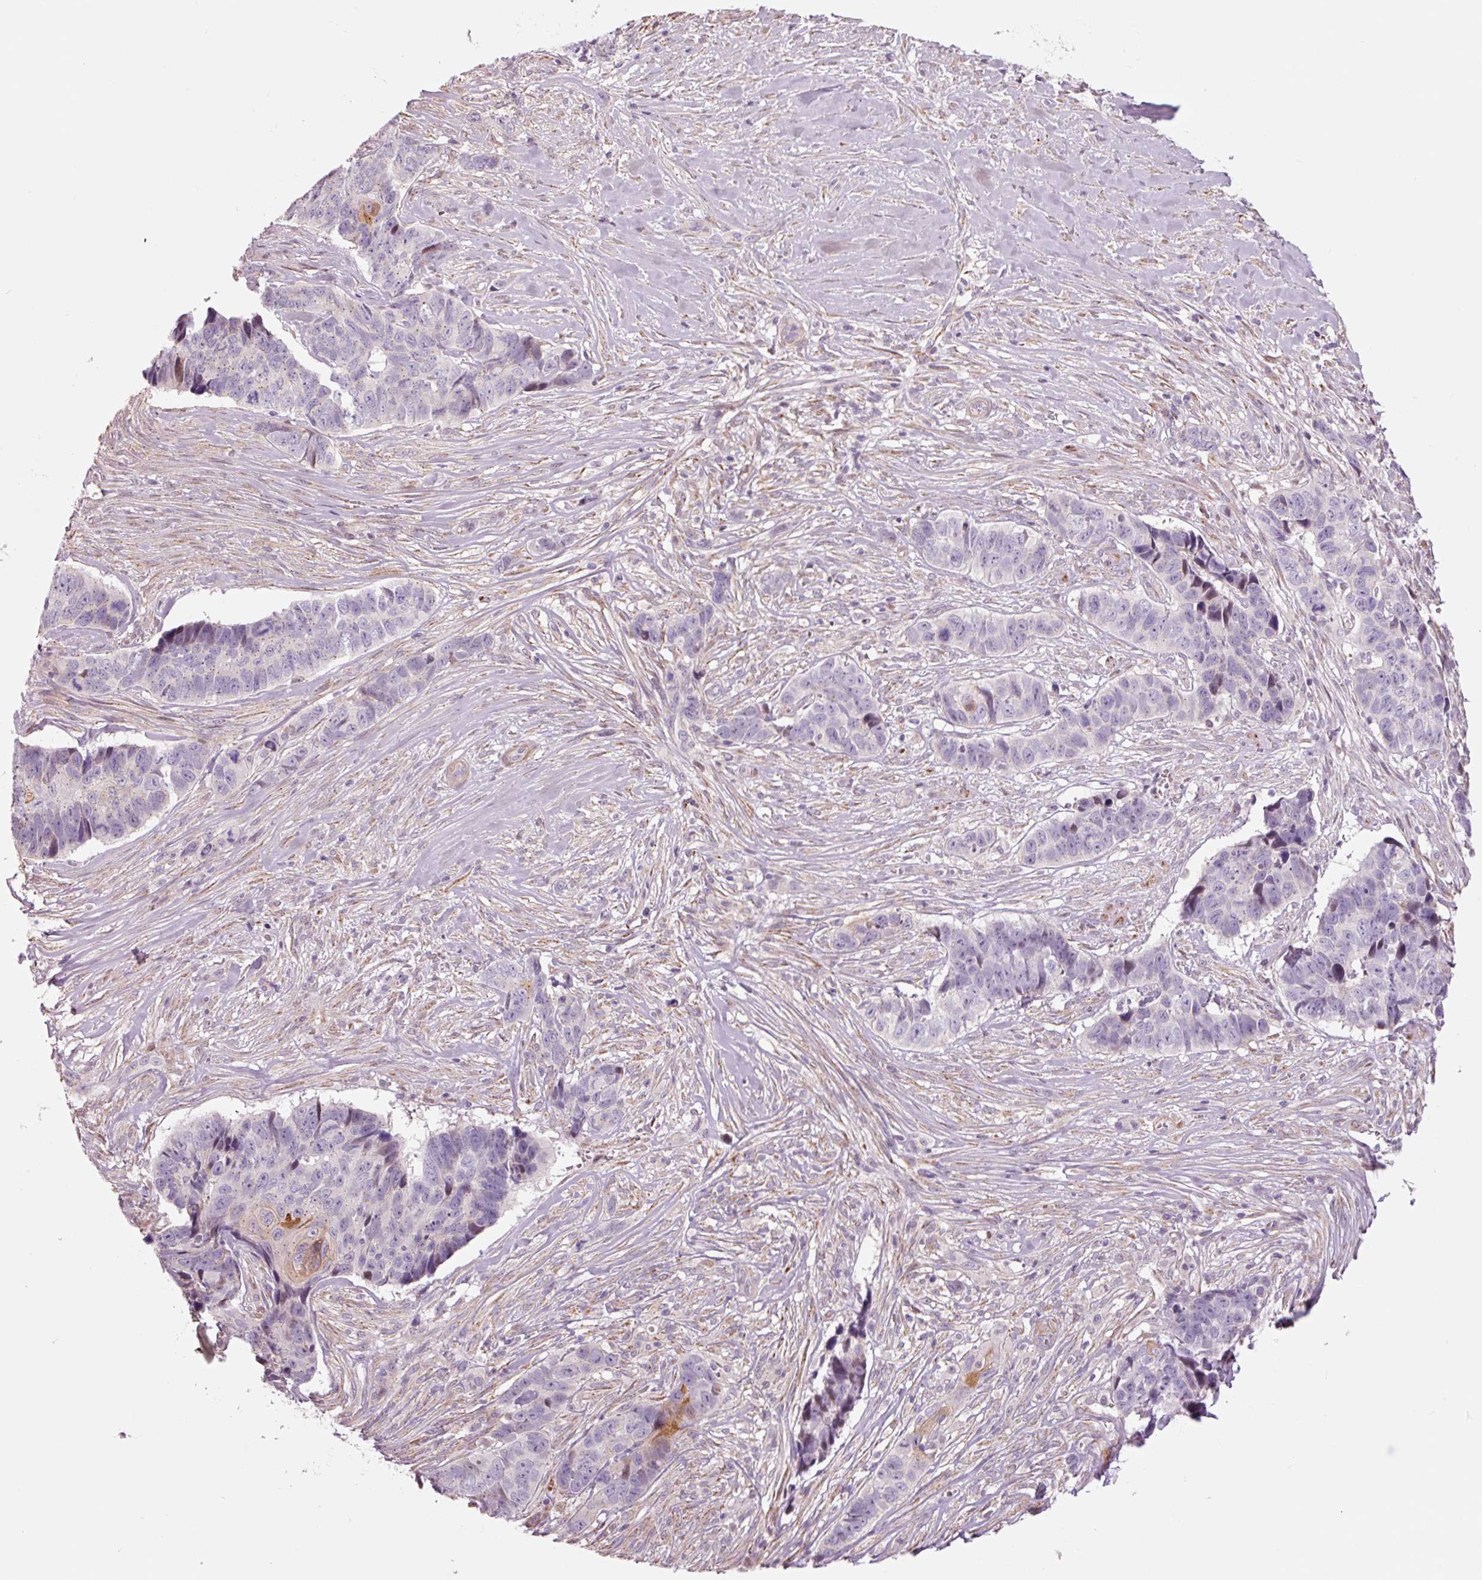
{"staining": {"intensity": "moderate", "quantity": "<25%", "location": "cytoplasmic/membranous"}, "tissue": "skin cancer", "cell_type": "Tumor cells", "image_type": "cancer", "snomed": [{"axis": "morphology", "description": "Basal cell carcinoma"}, {"axis": "topography", "description": "Skin"}], "caption": "Human skin basal cell carcinoma stained for a protein (brown) shows moderate cytoplasmic/membranous positive expression in about <25% of tumor cells.", "gene": "DAPP1", "patient": {"sex": "female", "age": 82}}